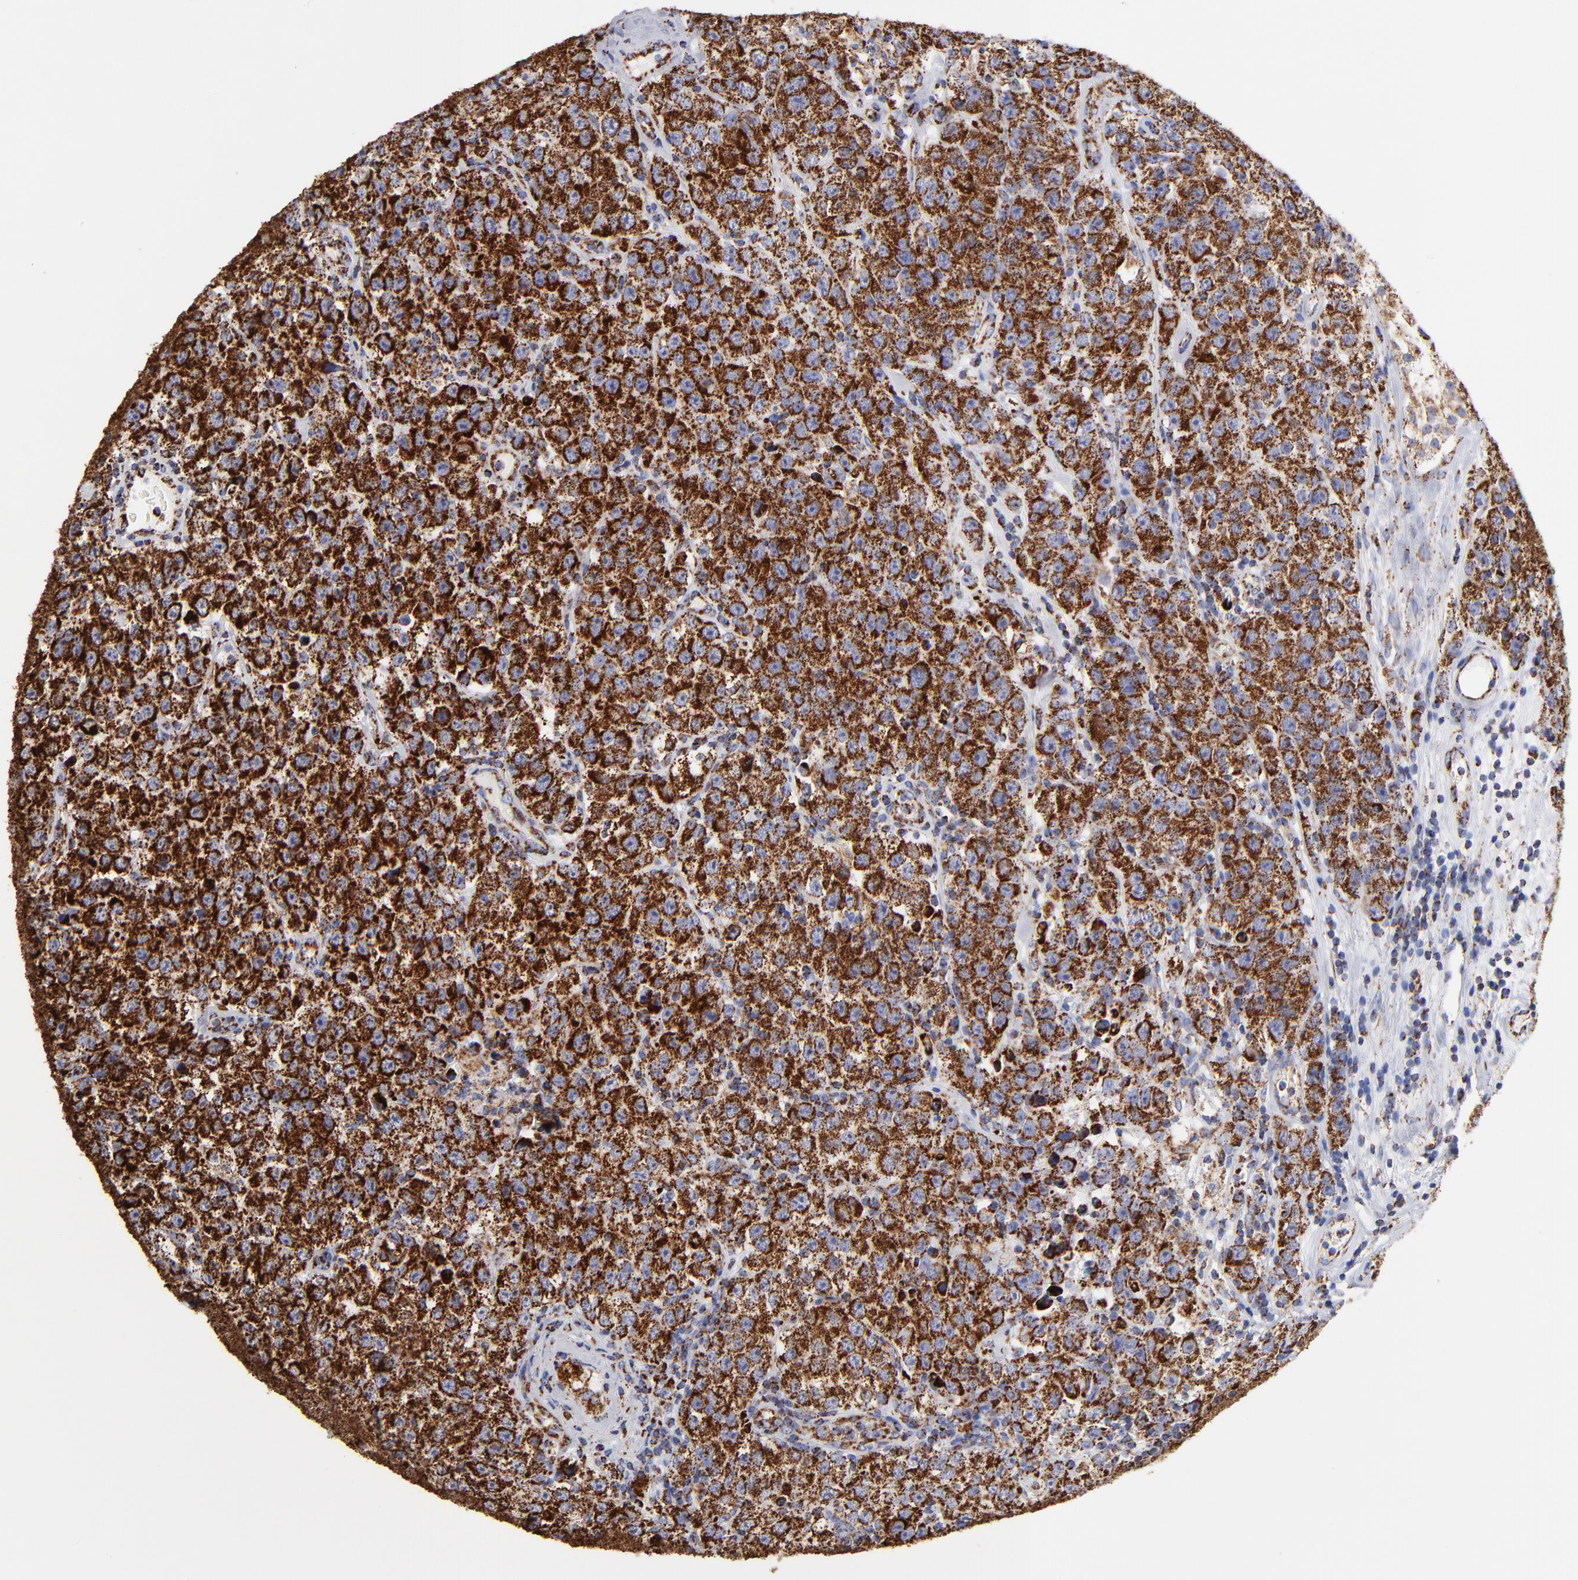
{"staining": {"intensity": "strong", "quantity": ">75%", "location": "cytoplasmic/membranous"}, "tissue": "testis cancer", "cell_type": "Tumor cells", "image_type": "cancer", "snomed": [{"axis": "morphology", "description": "Seminoma, NOS"}, {"axis": "topography", "description": "Testis"}], "caption": "Immunohistochemical staining of human testis cancer displays strong cytoplasmic/membranous protein staining in about >75% of tumor cells.", "gene": "PHB1", "patient": {"sex": "male", "age": 52}}